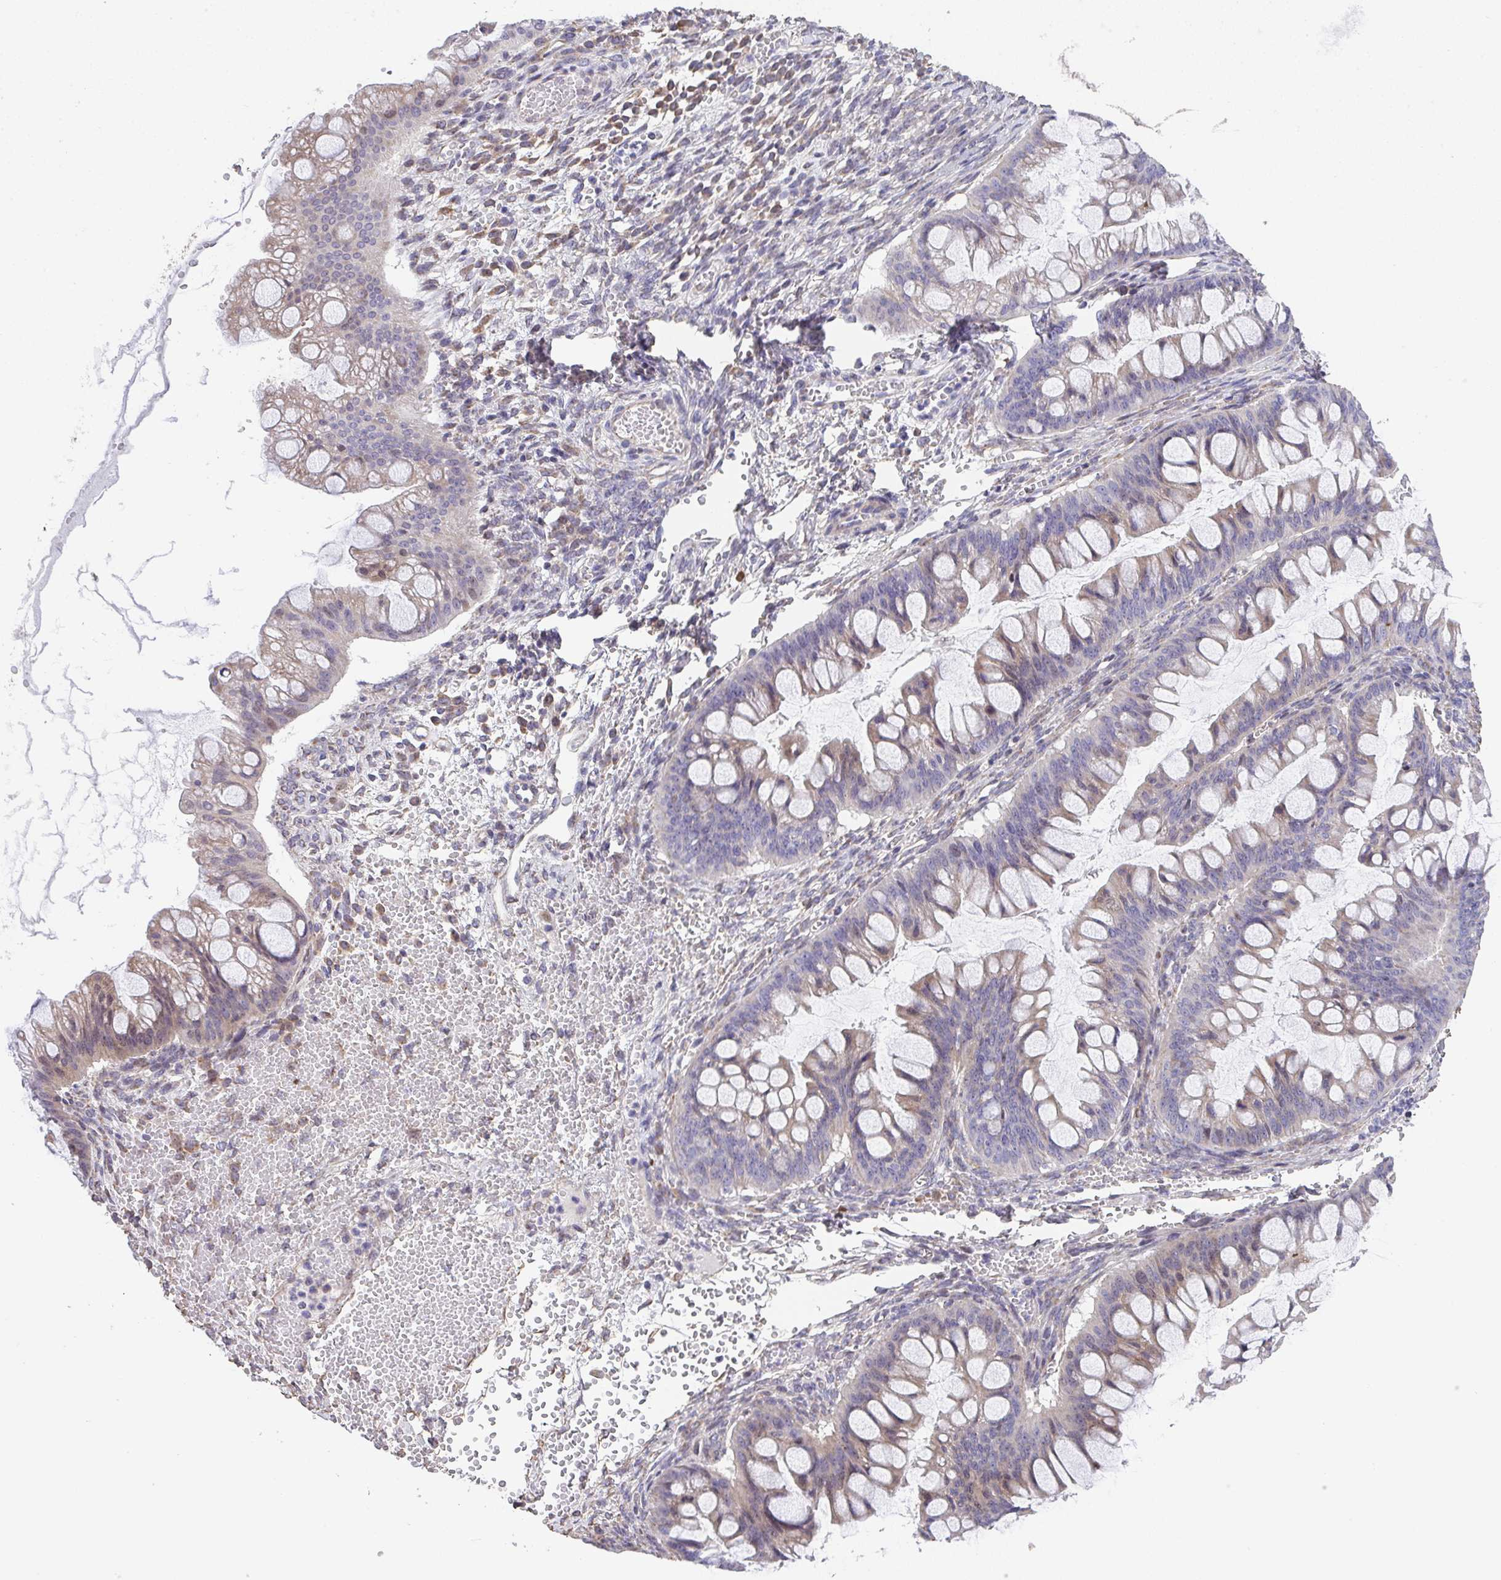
{"staining": {"intensity": "weak", "quantity": "<25%", "location": "cytoplasmic/membranous"}, "tissue": "ovarian cancer", "cell_type": "Tumor cells", "image_type": "cancer", "snomed": [{"axis": "morphology", "description": "Cystadenocarcinoma, mucinous, NOS"}, {"axis": "topography", "description": "Ovary"}], "caption": "Tumor cells are negative for protein expression in human ovarian cancer.", "gene": "RUNDC3B", "patient": {"sex": "female", "age": 73}}